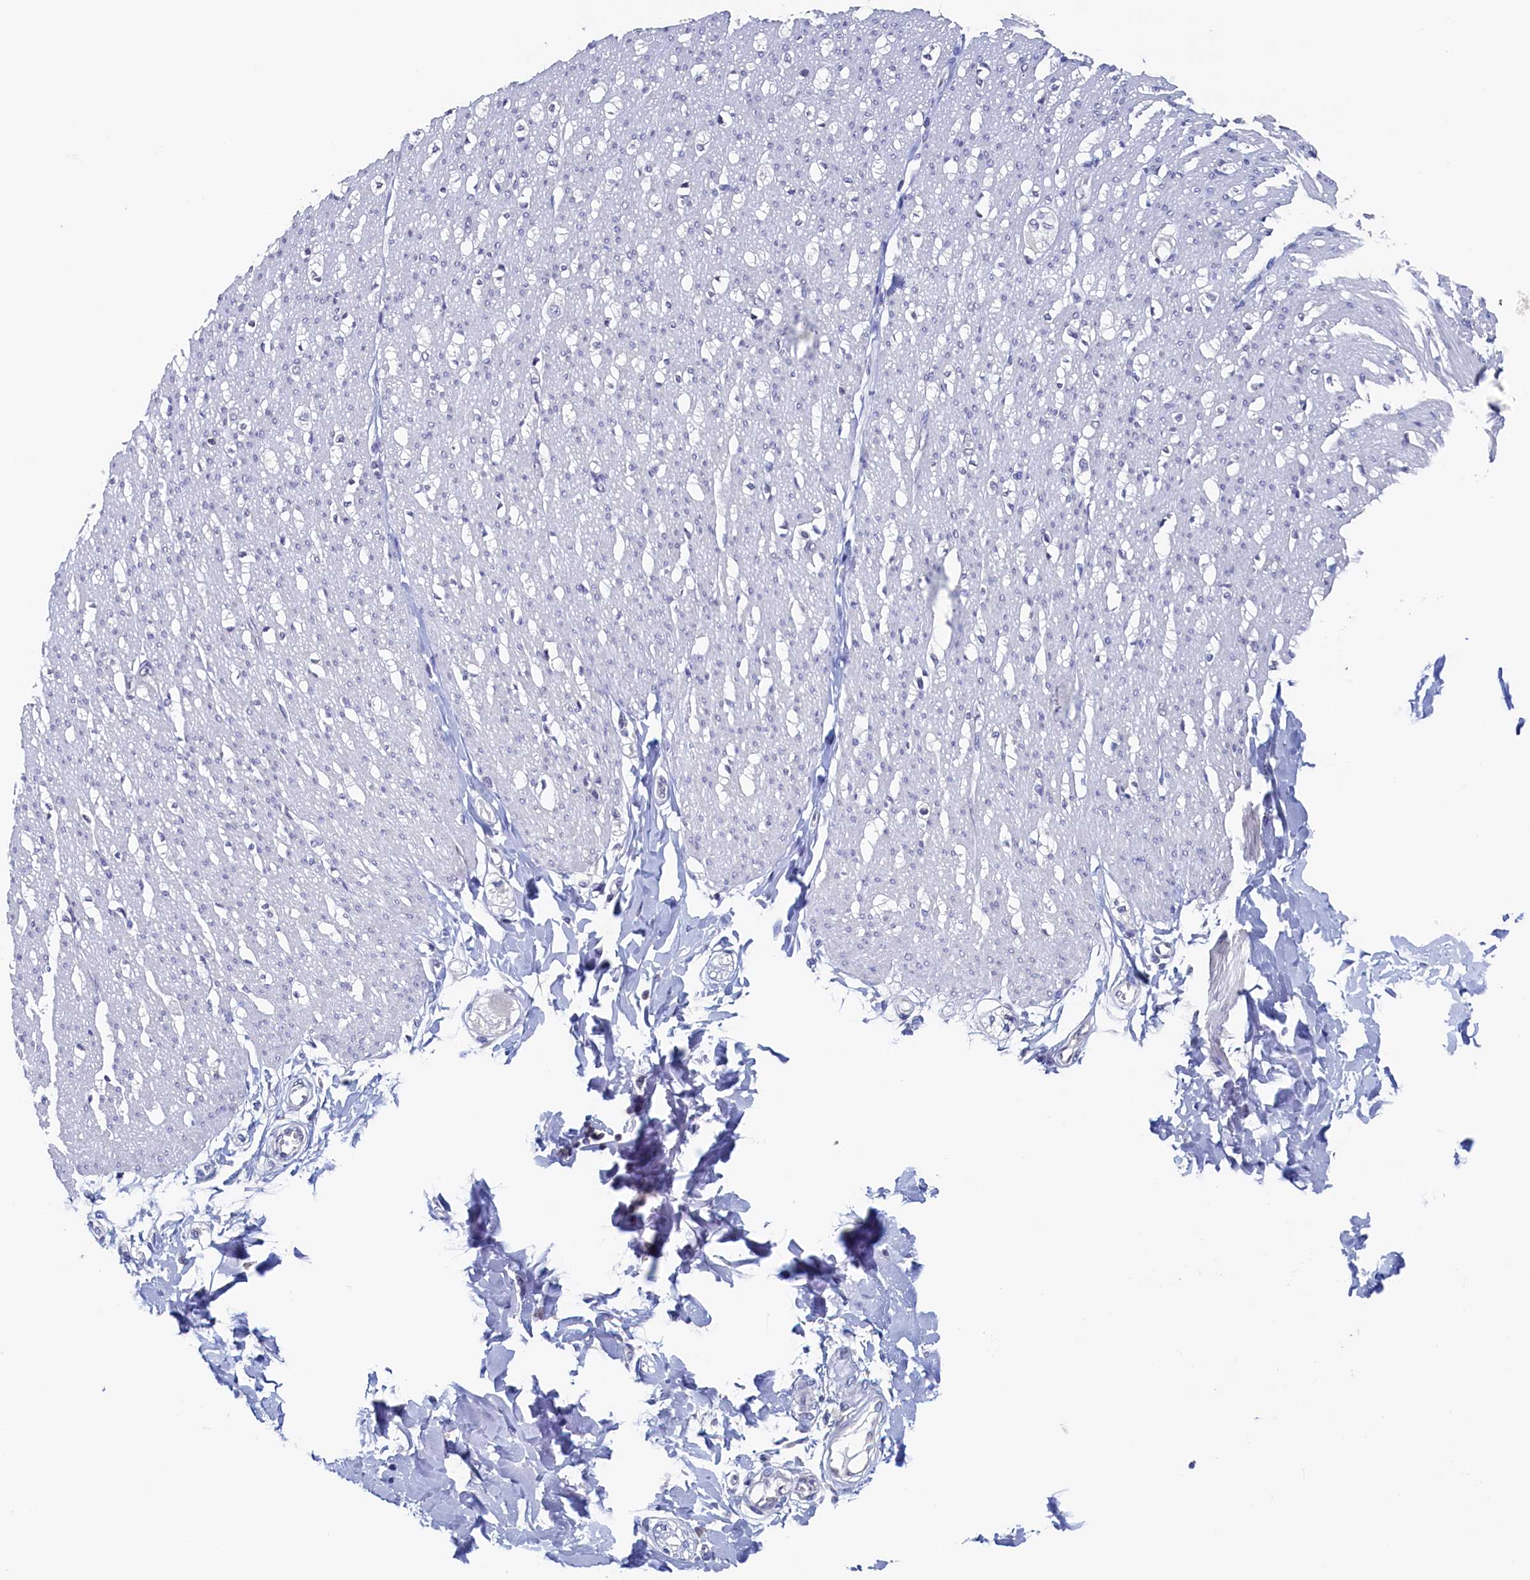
{"staining": {"intensity": "negative", "quantity": "none", "location": "none"}, "tissue": "smooth muscle", "cell_type": "Smooth muscle cells", "image_type": "normal", "snomed": [{"axis": "morphology", "description": "Normal tissue, NOS"}, {"axis": "morphology", "description": "Adenocarcinoma, NOS"}, {"axis": "topography", "description": "Colon"}, {"axis": "topography", "description": "Peripheral nerve tissue"}], "caption": "High magnification brightfield microscopy of benign smooth muscle stained with DAB (3,3'-diaminobenzidine) (brown) and counterstained with hematoxylin (blue): smooth muscle cells show no significant positivity.", "gene": "C11orf54", "patient": {"sex": "male", "age": 14}}